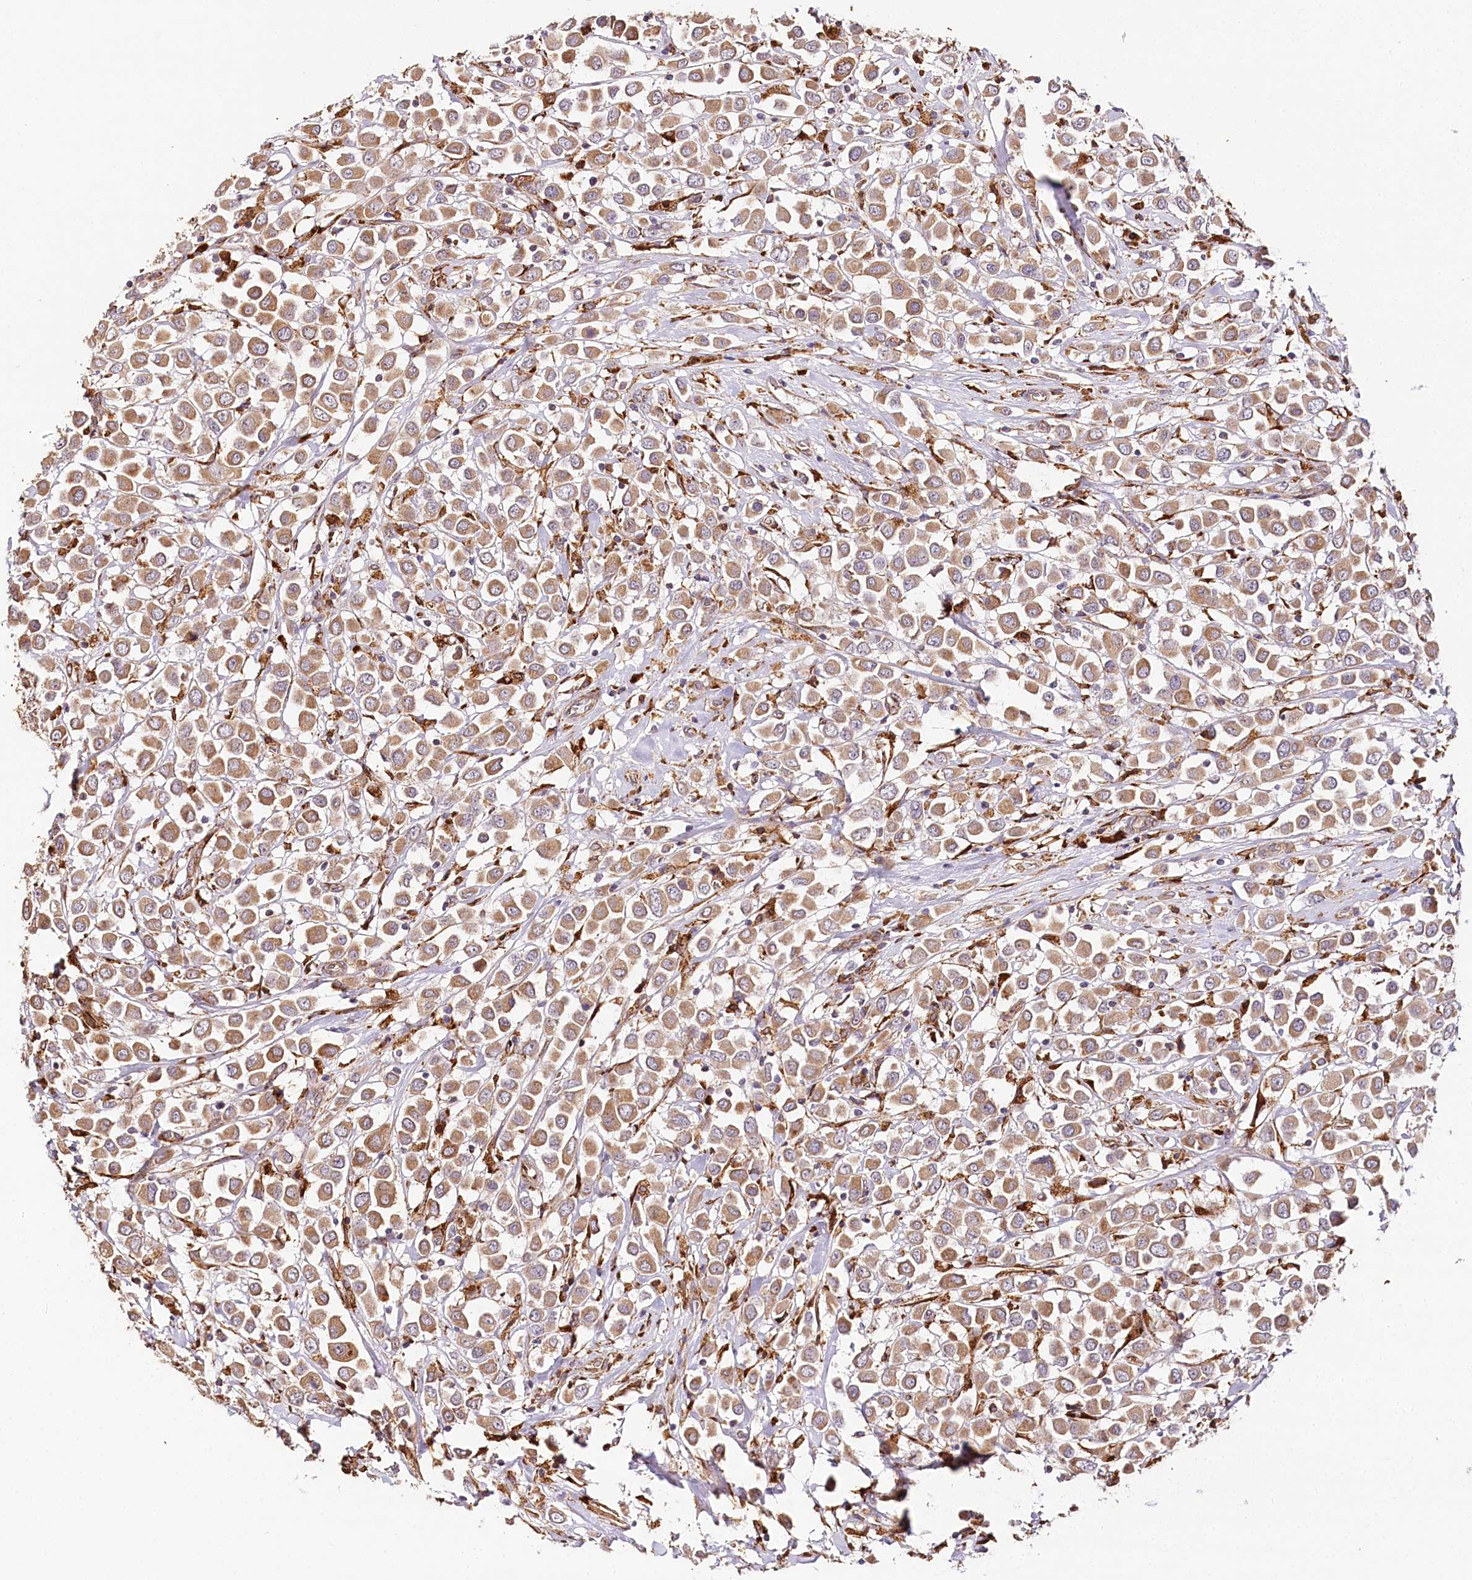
{"staining": {"intensity": "moderate", "quantity": ">75%", "location": "cytoplasmic/membranous"}, "tissue": "breast cancer", "cell_type": "Tumor cells", "image_type": "cancer", "snomed": [{"axis": "morphology", "description": "Duct carcinoma"}, {"axis": "topography", "description": "Breast"}], "caption": "Immunohistochemical staining of human intraductal carcinoma (breast) shows medium levels of moderate cytoplasmic/membranous protein positivity in approximately >75% of tumor cells. Nuclei are stained in blue.", "gene": "VEGFA", "patient": {"sex": "female", "age": 61}}